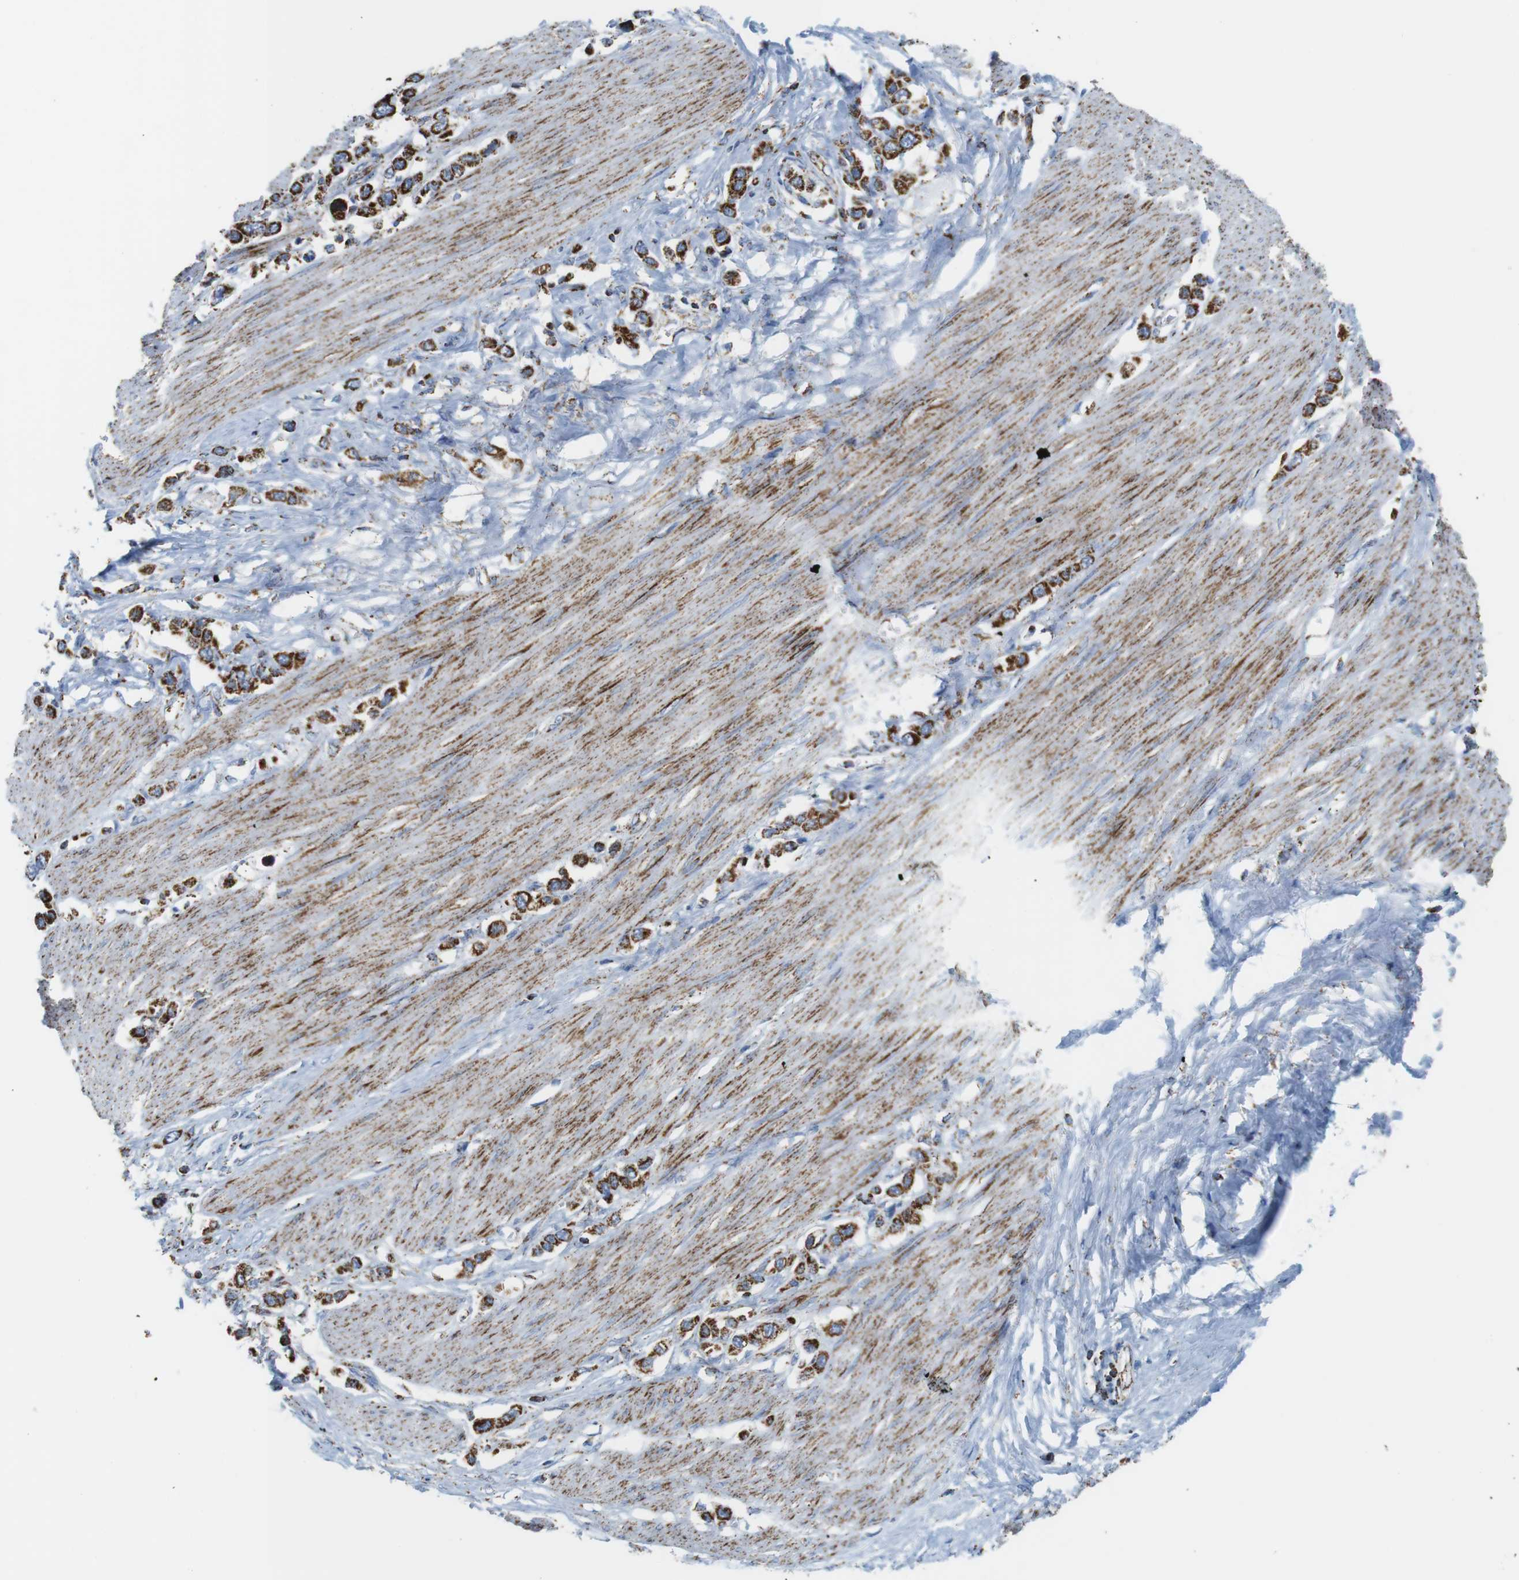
{"staining": {"intensity": "strong", "quantity": ">75%", "location": "cytoplasmic/membranous"}, "tissue": "stomach cancer", "cell_type": "Tumor cells", "image_type": "cancer", "snomed": [{"axis": "morphology", "description": "Adenocarcinoma, NOS"}, {"axis": "topography", "description": "Stomach"}], "caption": "An immunohistochemistry histopathology image of neoplastic tissue is shown. Protein staining in brown shows strong cytoplasmic/membranous positivity in stomach cancer within tumor cells. Nuclei are stained in blue.", "gene": "ATP5PO", "patient": {"sex": "female", "age": 65}}